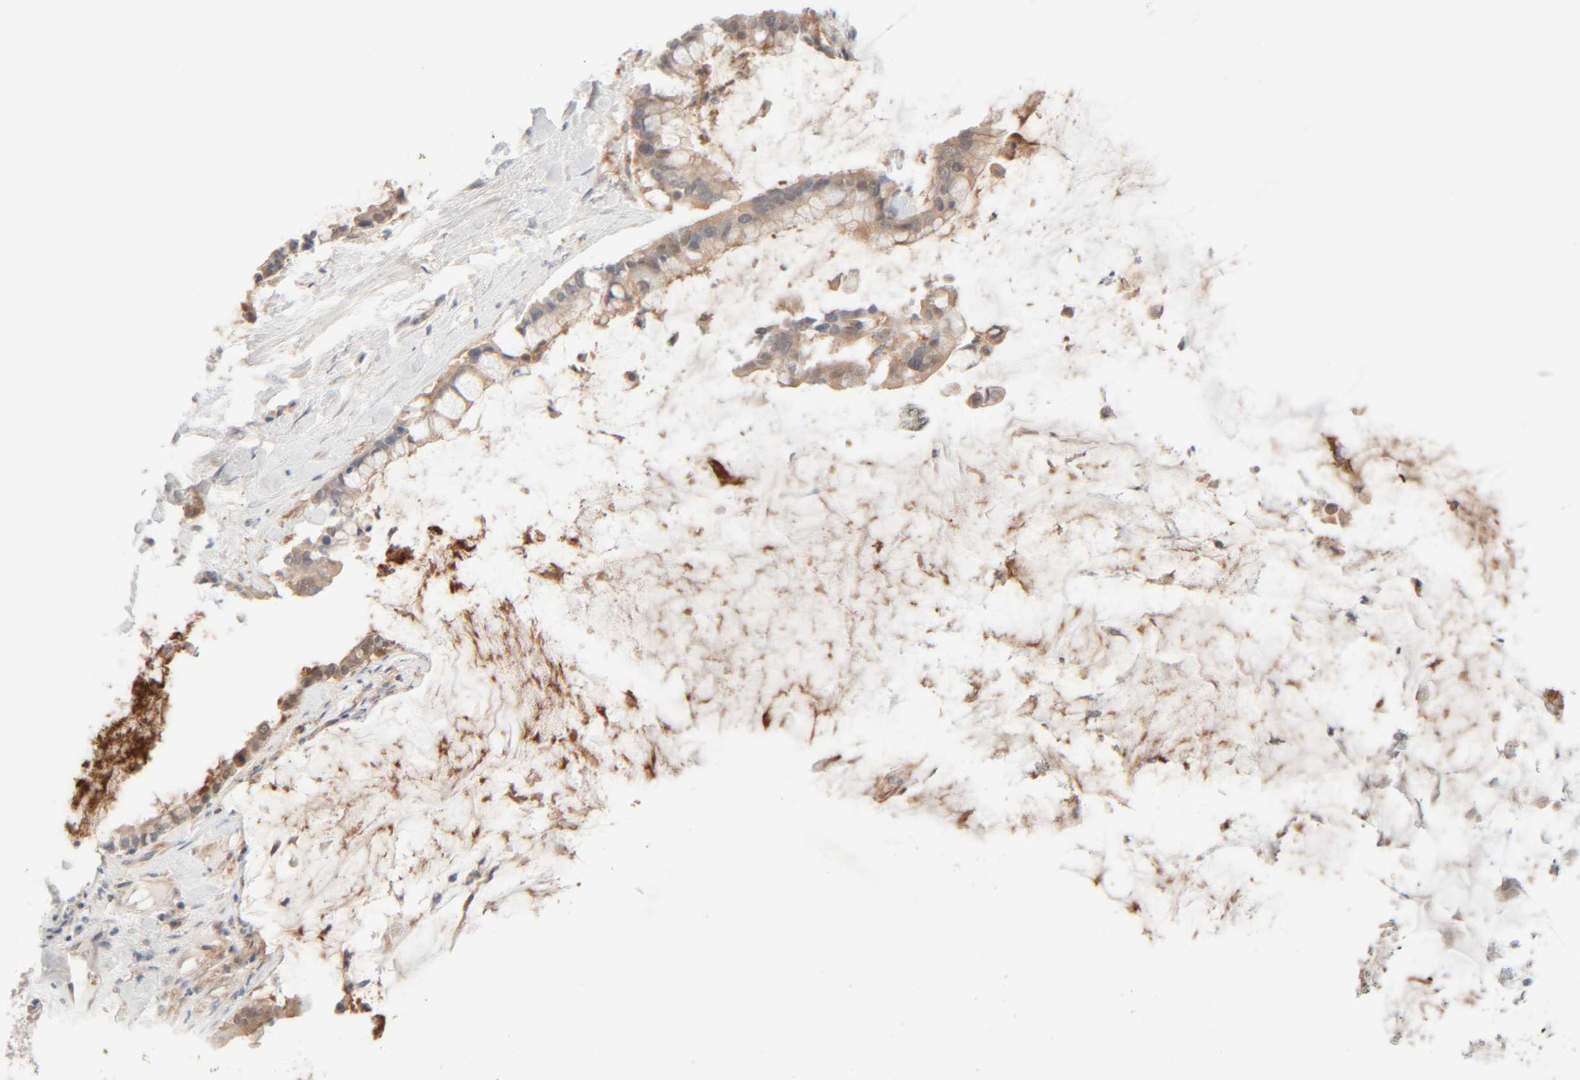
{"staining": {"intensity": "weak", "quantity": "25%-75%", "location": "cytoplasmic/membranous"}, "tissue": "pancreatic cancer", "cell_type": "Tumor cells", "image_type": "cancer", "snomed": [{"axis": "morphology", "description": "Adenocarcinoma, NOS"}, {"axis": "topography", "description": "Pancreas"}], "caption": "High-magnification brightfield microscopy of pancreatic adenocarcinoma stained with DAB (brown) and counterstained with hematoxylin (blue). tumor cells exhibit weak cytoplasmic/membranous positivity is seen in about25%-75% of cells. The staining was performed using DAB (3,3'-diaminobenzidine) to visualize the protein expression in brown, while the nuclei were stained in blue with hematoxylin (Magnification: 20x).", "gene": "CHKA", "patient": {"sex": "male", "age": 41}}